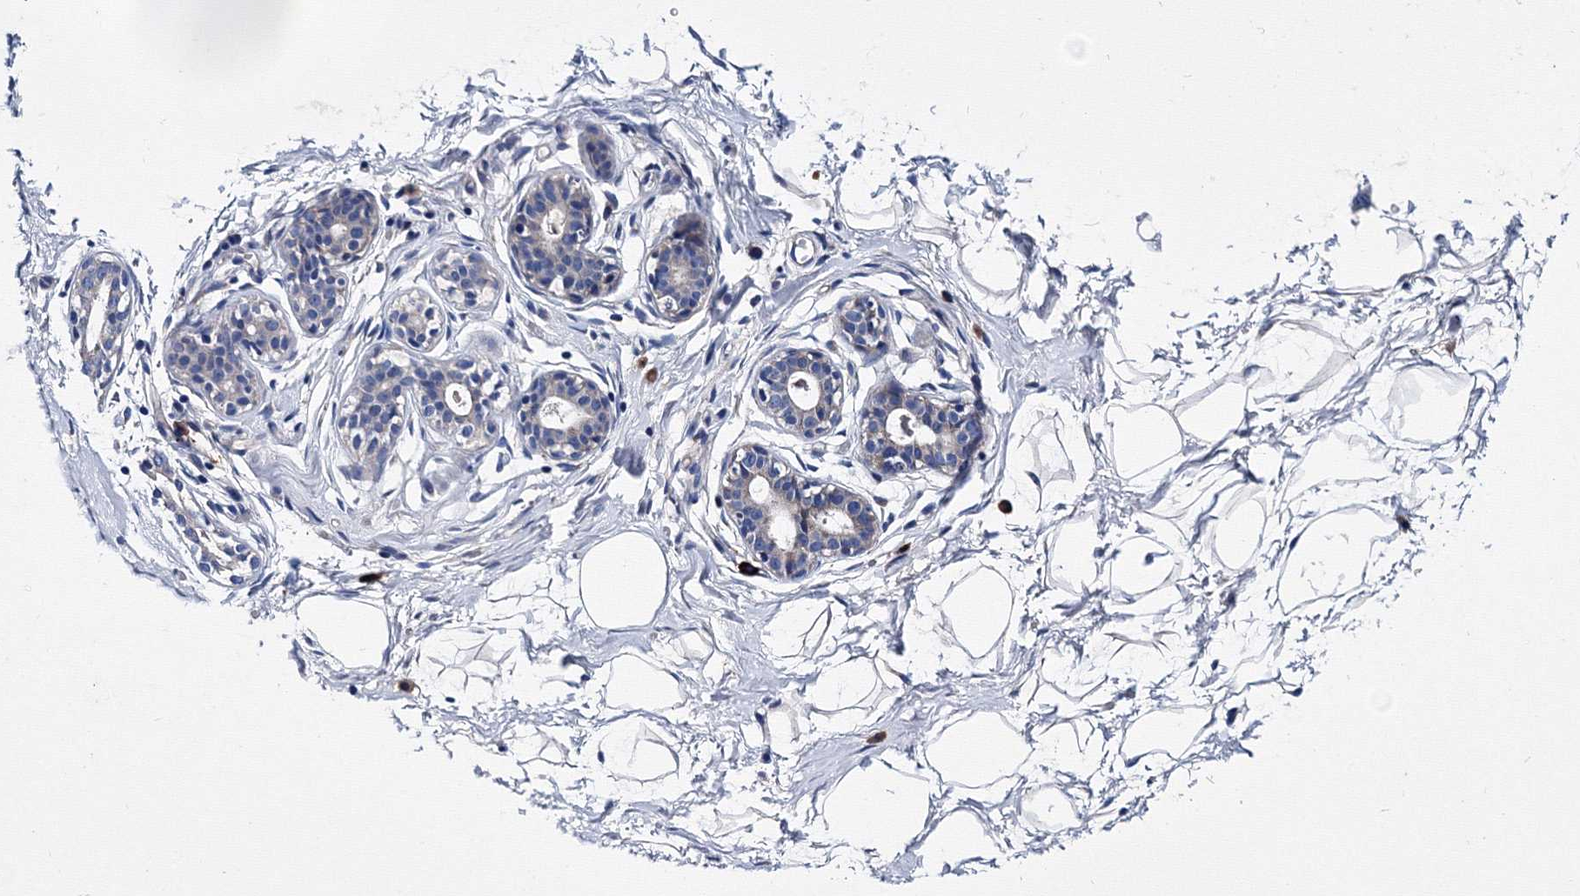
{"staining": {"intensity": "negative", "quantity": "none", "location": "none"}, "tissue": "breast", "cell_type": "Adipocytes", "image_type": "normal", "snomed": [{"axis": "morphology", "description": "Normal tissue, NOS"}, {"axis": "topography", "description": "Breast"}], "caption": "This is an immunohistochemistry photomicrograph of normal breast. There is no positivity in adipocytes.", "gene": "TRPM2", "patient": {"sex": "female", "age": 23}}